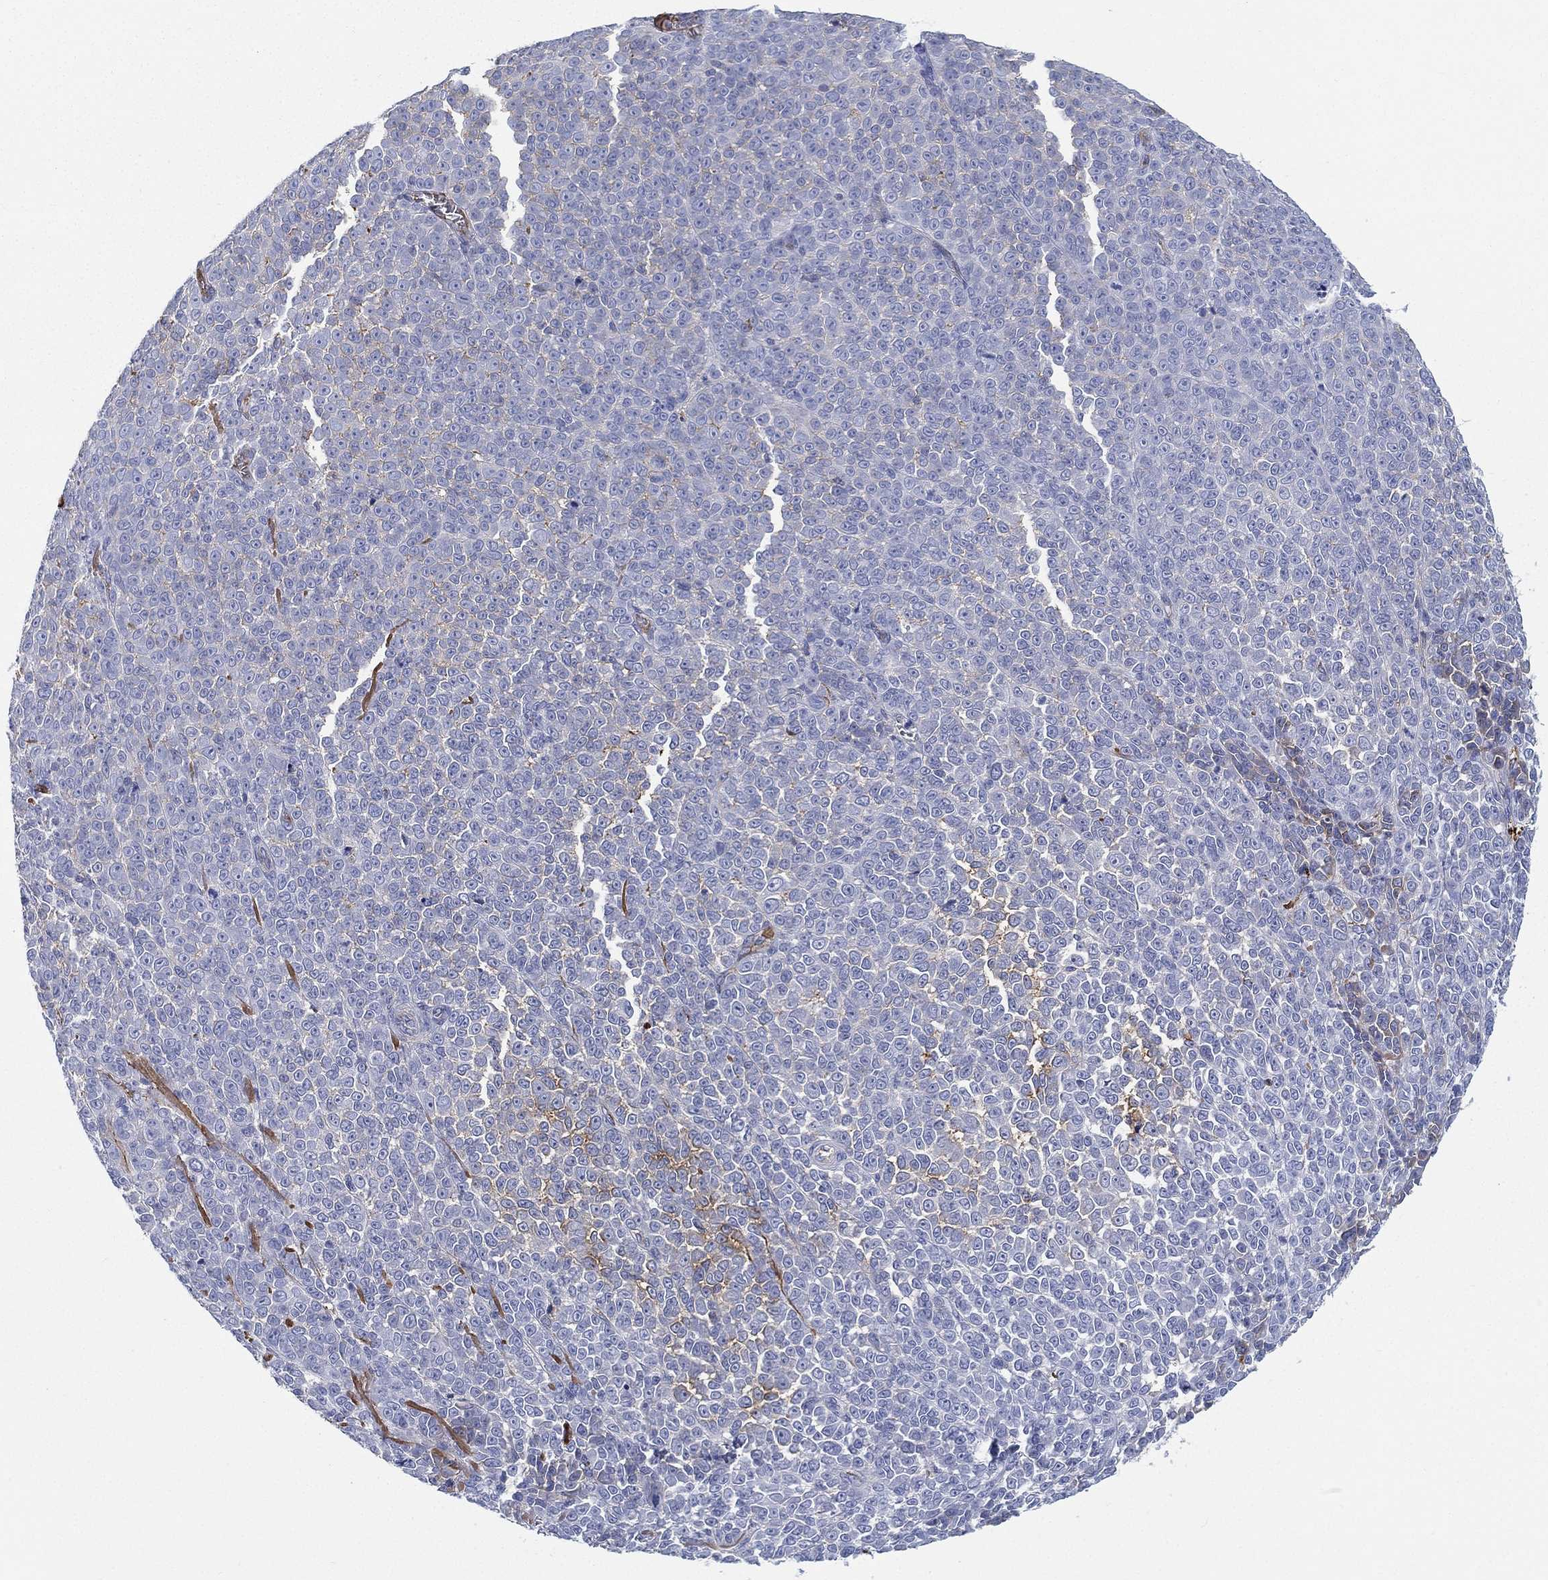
{"staining": {"intensity": "negative", "quantity": "none", "location": "none"}, "tissue": "melanoma", "cell_type": "Tumor cells", "image_type": "cancer", "snomed": [{"axis": "morphology", "description": "Malignant melanoma, NOS"}, {"axis": "topography", "description": "Skin"}], "caption": "An IHC micrograph of malignant melanoma is shown. There is no staining in tumor cells of malignant melanoma. (DAB immunohistochemistry with hematoxylin counter stain).", "gene": "IFNB1", "patient": {"sex": "female", "age": 95}}